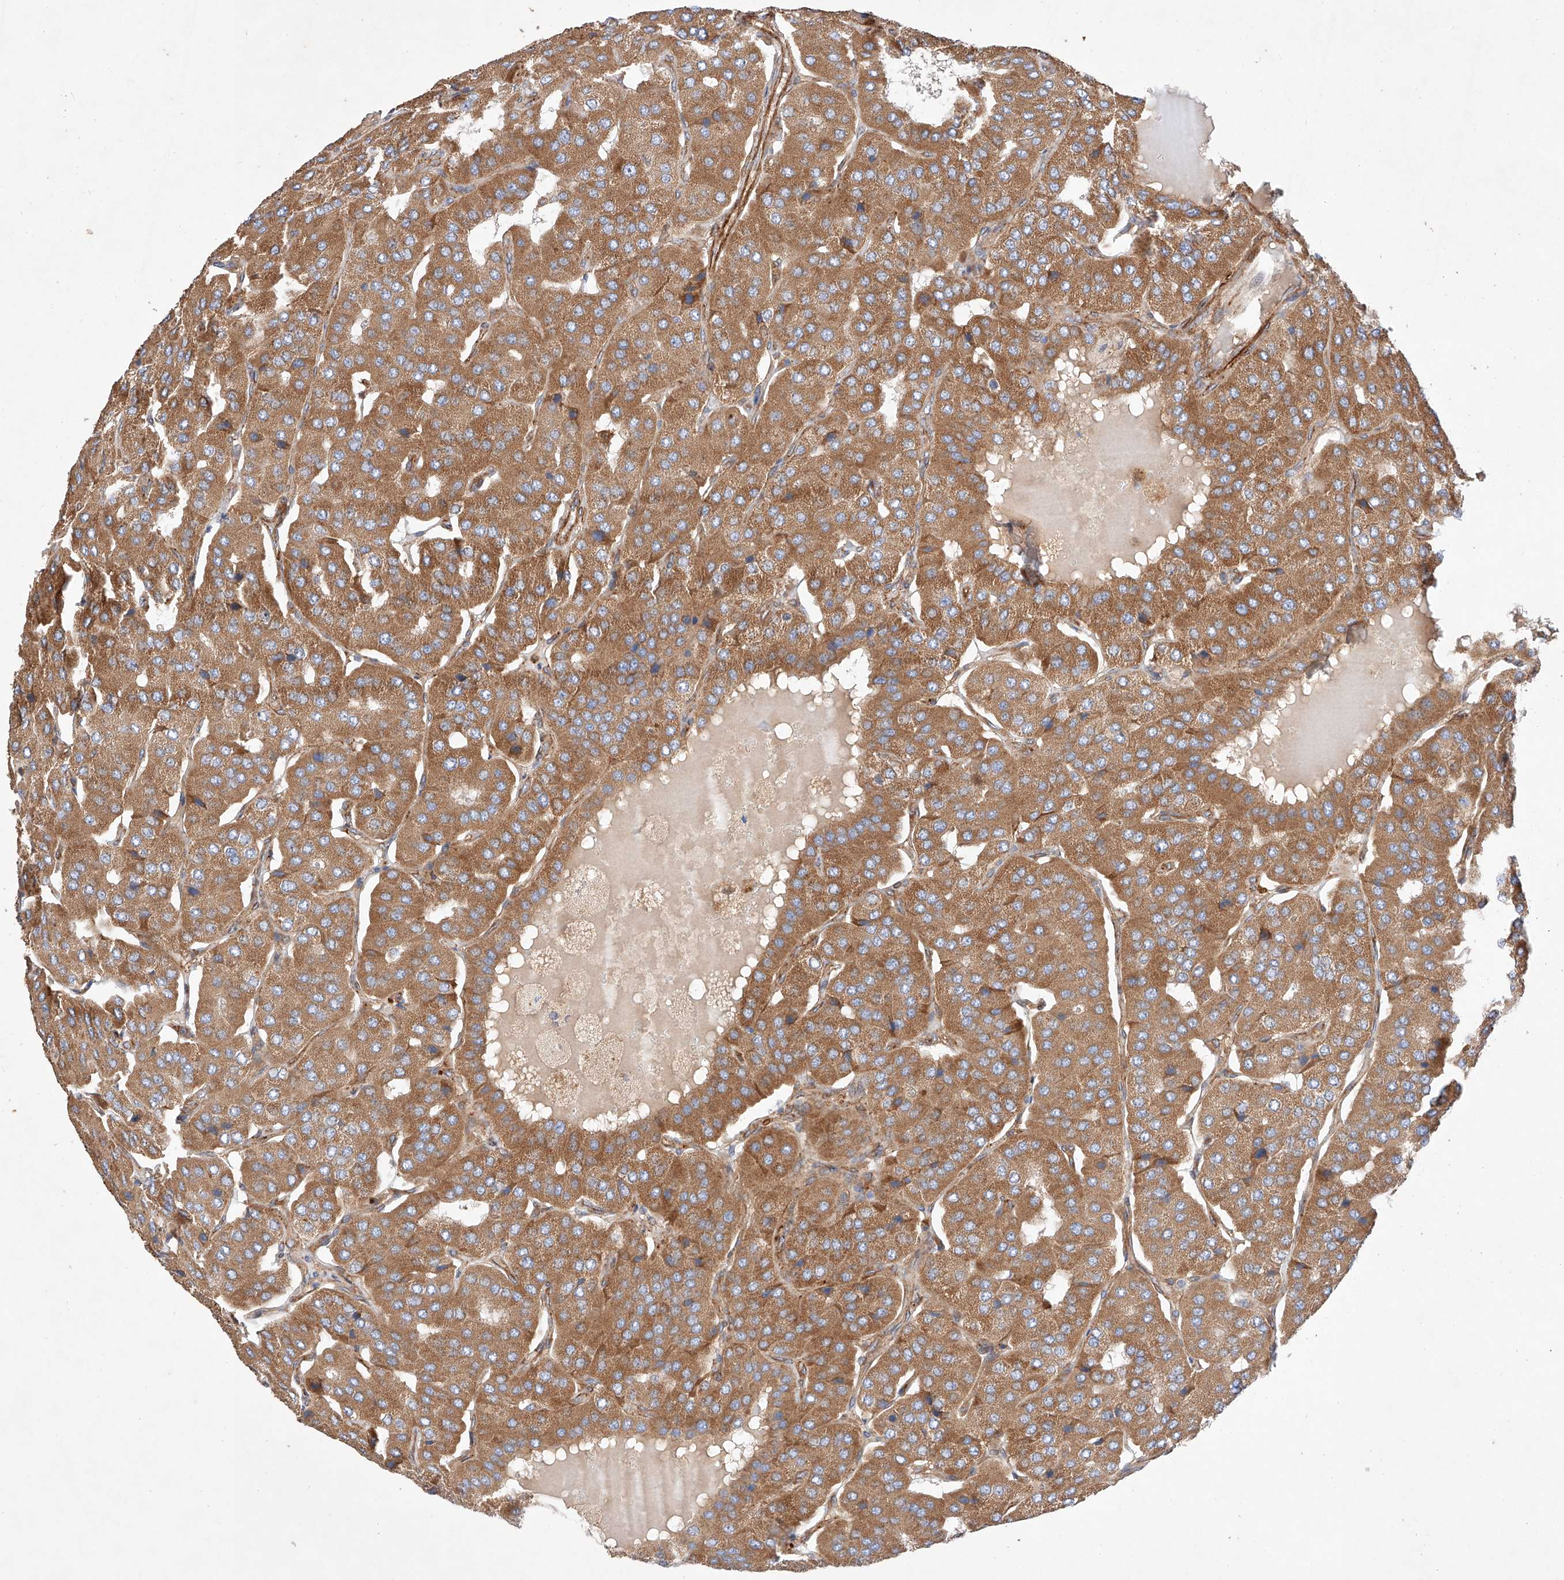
{"staining": {"intensity": "moderate", "quantity": ">75%", "location": "cytoplasmic/membranous"}, "tissue": "parathyroid gland", "cell_type": "Glandular cells", "image_type": "normal", "snomed": [{"axis": "morphology", "description": "Normal tissue, NOS"}, {"axis": "morphology", "description": "Adenoma, NOS"}, {"axis": "topography", "description": "Parathyroid gland"}], "caption": "A brown stain highlights moderate cytoplasmic/membranous expression of a protein in glandular cells of benign parathyroid gland. Immunohistochemistry (ihc) stains the protein in brown and the nuclei are stained blue.", "gene": "RAB23", "patient": {"sex": "female", "age": 86}}